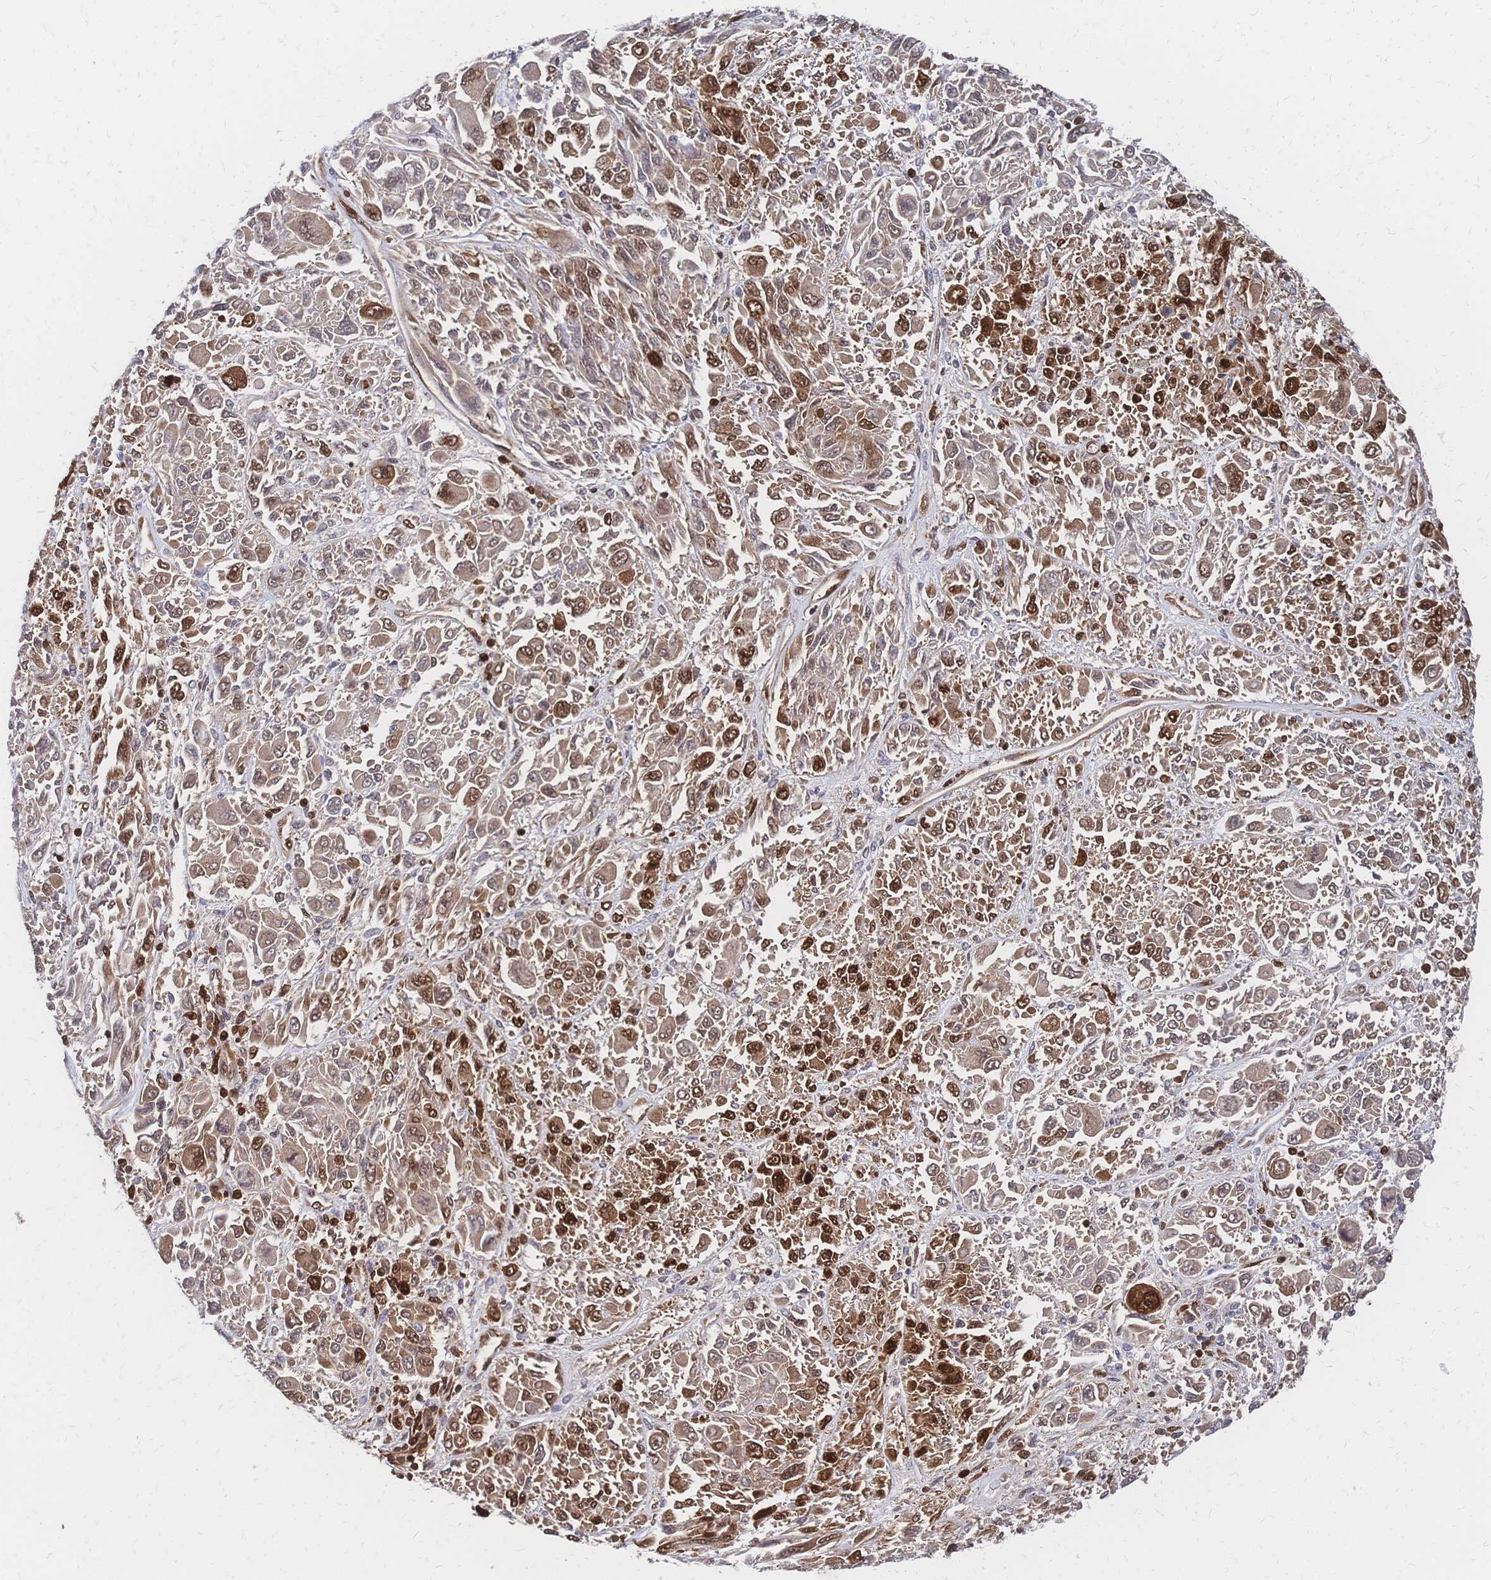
{"staining": {"intensity": "moderate", "quantity": ">75%", "location": "cytoplasmic/membranous,nuclear"}, "tissue": "melanoma", "cell_type": "Tumor cells", "image_type": "cancer", "snomed": [{"axis": "morphology", "description": "Malignant melanoma, NOS"}, {"axis": "topography", "description": "Skin"}], "caption": "A histopathology image of human melanoma stained for a protein displays moderate cytoplasmic/membranous and nuclear brown staining in tumor cells.", "gene": "HDGF", "patient": {"sex": "female", "age": 91}}